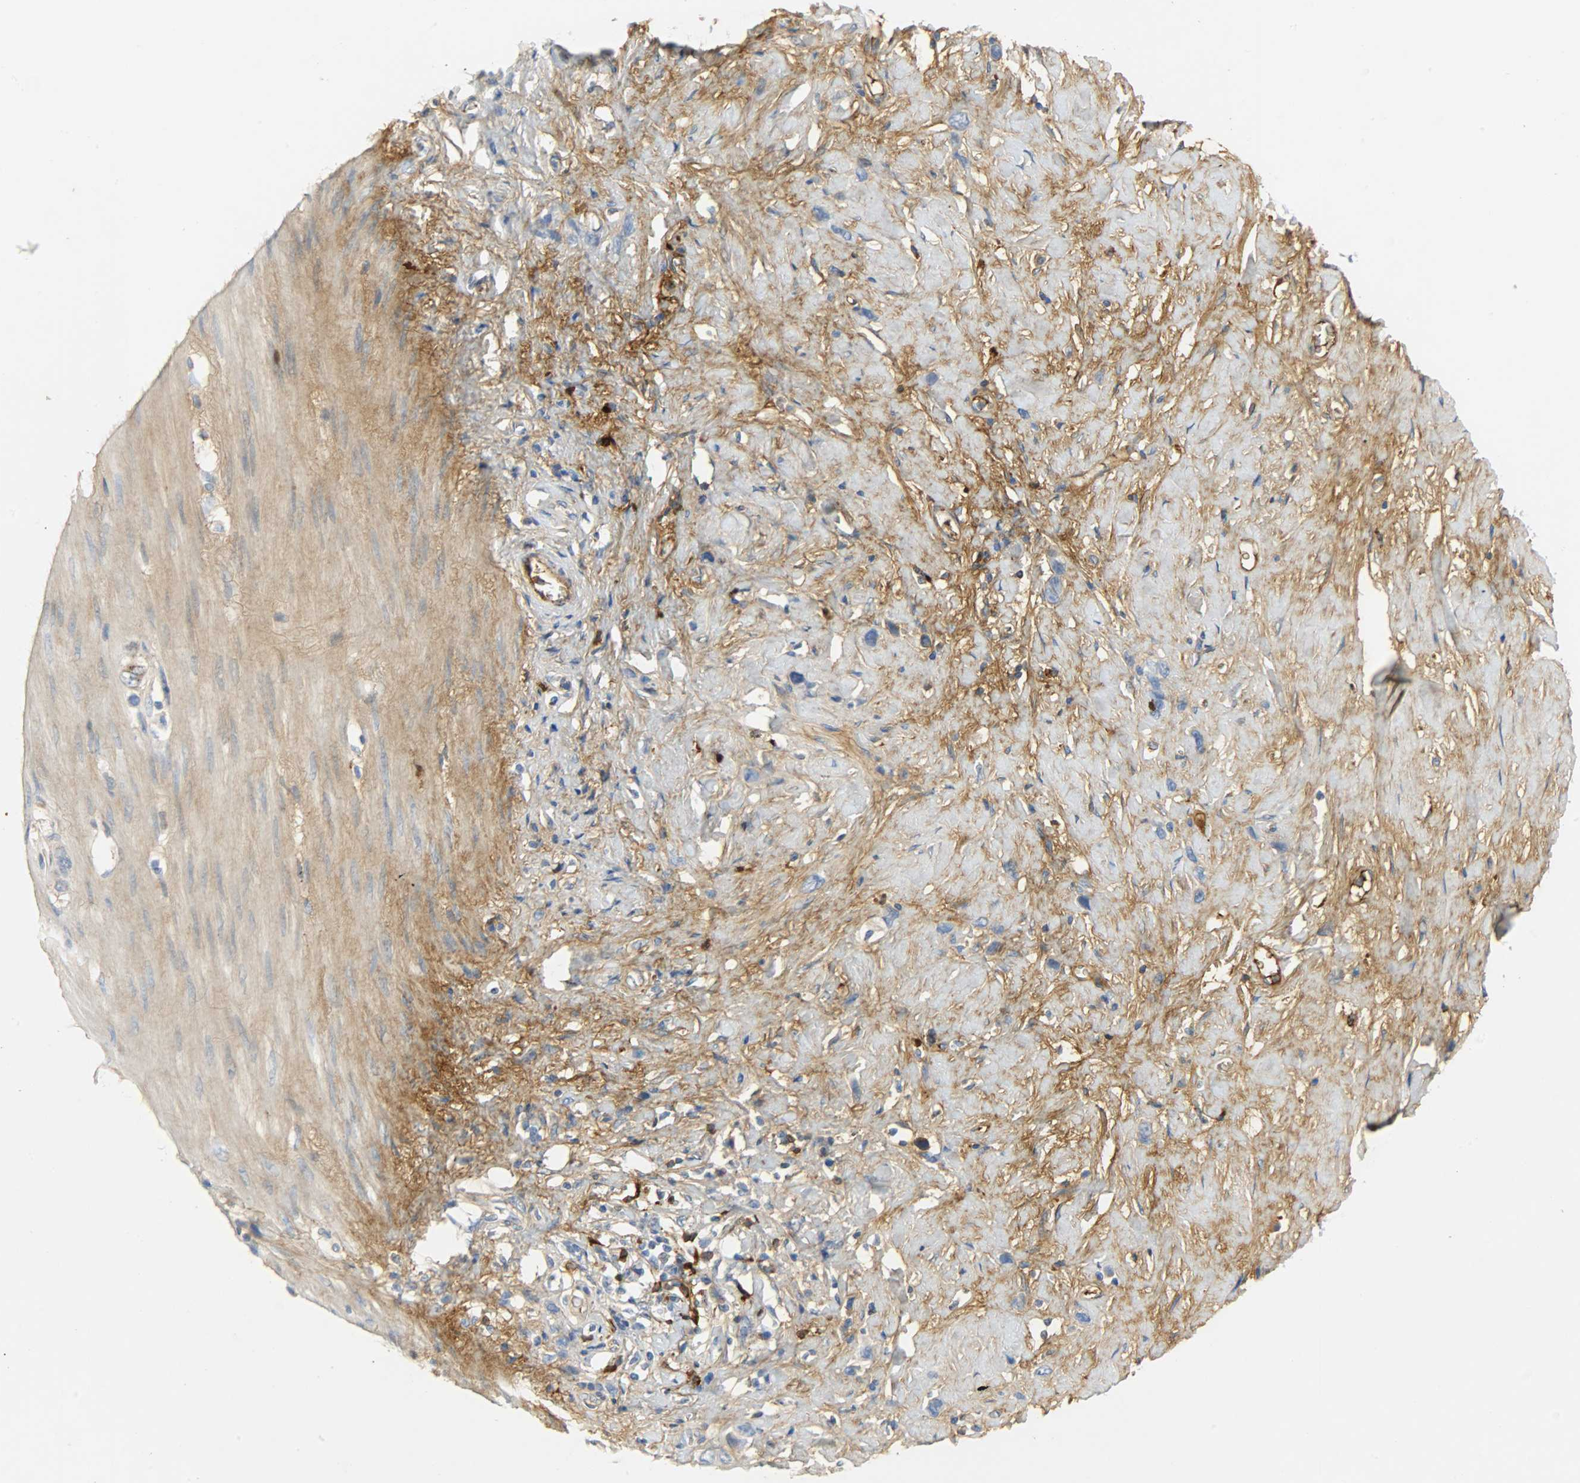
{"staining": {"intensity": "moderate", "quantity": "25%-75%", "location": "cytoplasmic/membranous"}, "tissue": "stomach cancer", "cell_type": "Tumor cells", "image_type": "cancer", "snomed": [{"axis": "morphology", "description": "Normal tissue, NOS"}, {"axis": "morphology", "description": "Adenocarcinoma, NOS"}, {"axis": "morphology", "description": "Adenocarcinoma, High grade"}, {"axis": "topography", "description": "Stomach, upper"}, {"axis": "topography", "description": "Stomach"}], "caption": "A brown stain labels moderate cytoplasmic/membranous positivity of a protein in adenocarcinoma (high-grade) (stomach) tumor cells.", "gene": "CRP", "patient": {"sex": "female", "age": 65}}